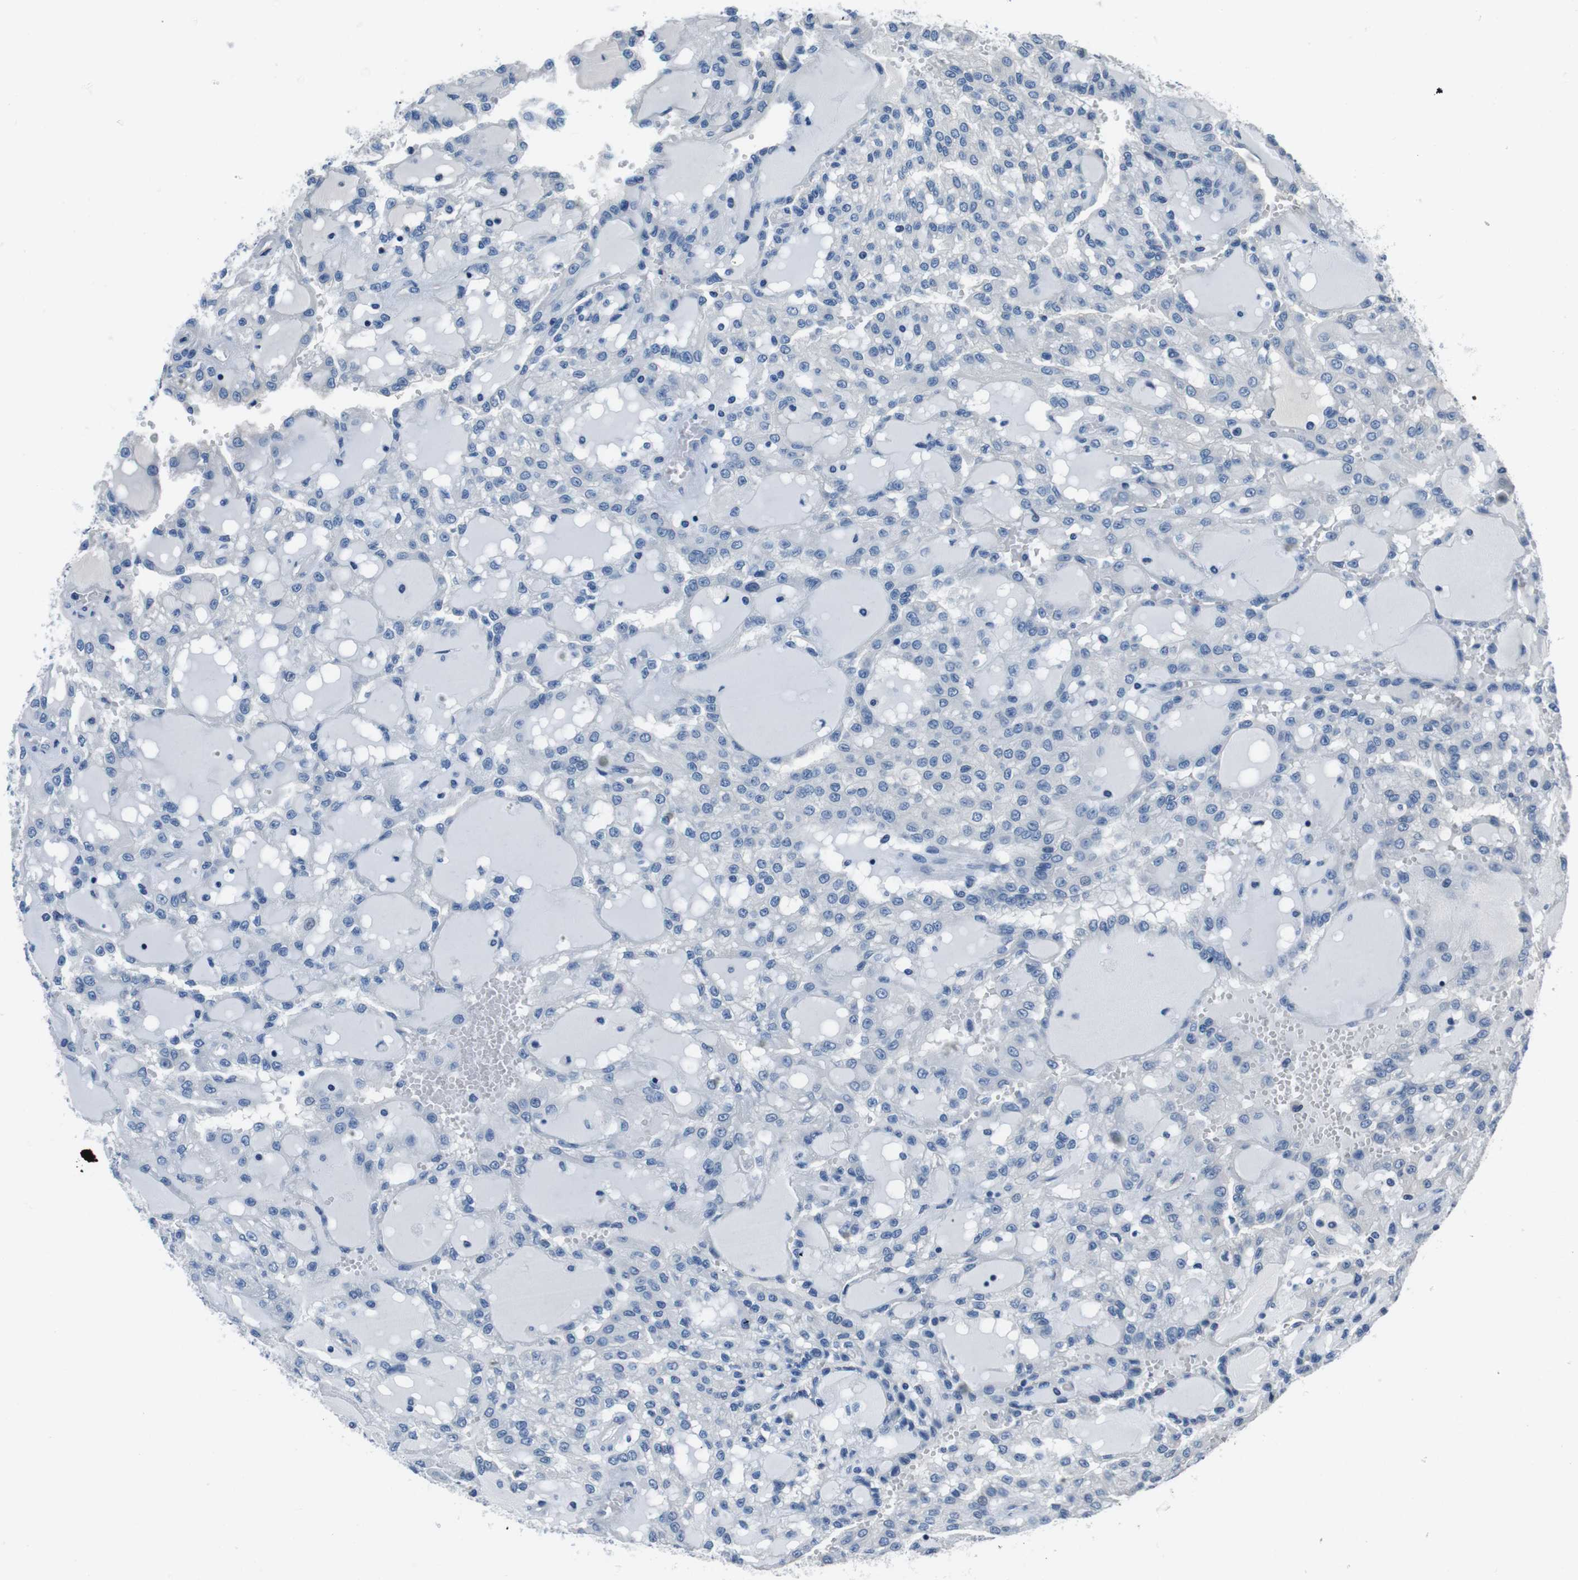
{"staining": {"intensity": "negative", "quantity": "none", "location": "none"}, "tissue": "renal cancer", "cell_type": "Tumor cells", "image_type": "cancer", "snomed": [{"axis": "morphology", "description": "Adenocarcinoma, NOS"}, {"axis": "topography", "description": "Kidney"}], "caption": "A micrograph of renal cancer stained for a protein shows no brown staining in tumor cells.", "gene": "CASQ1", "patient": {"sex": "male", "age": 63}}